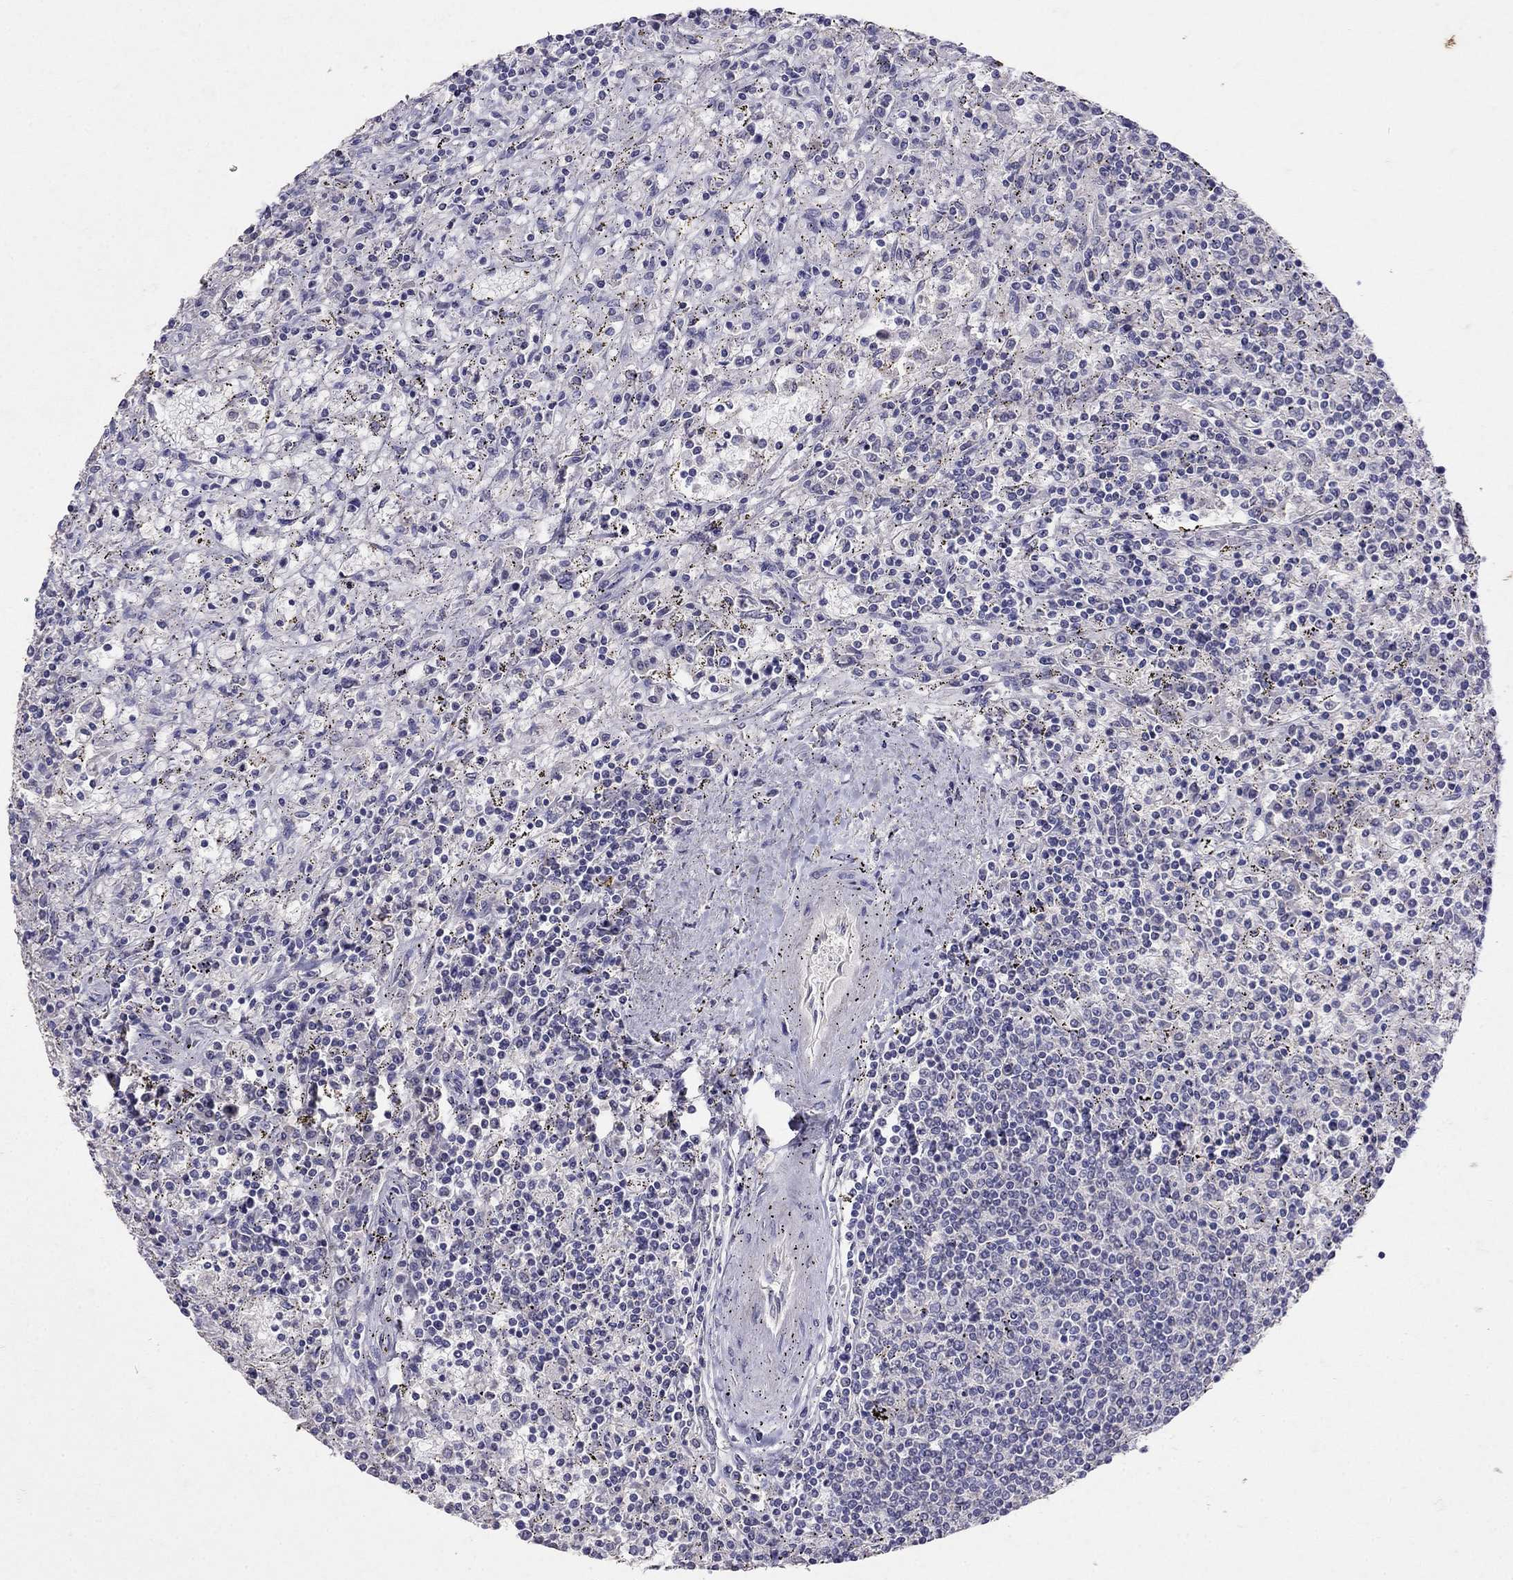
{"staining": {"intensity": "negative", "quantity": "none", "location": "none"}, "tissue": "lymphoma", "cell_type": "Tumor cells", "image_type": "cancer", "snomed": [{"axis": "morphology", "description": "Malignant lymphoma, non-Hodgkin's type, Low grade"}, {"axis": "topography", "description": "Spleen"}], "caption": "High power microscopy micrograph of an immunohistochemistry micrograph of malignant lymphoma, non-Hodgkin's type (low-grade), revealing no significant expression in tumor cells.", "gene": "FST", "patient": {"sex": "male", "age": 62}}